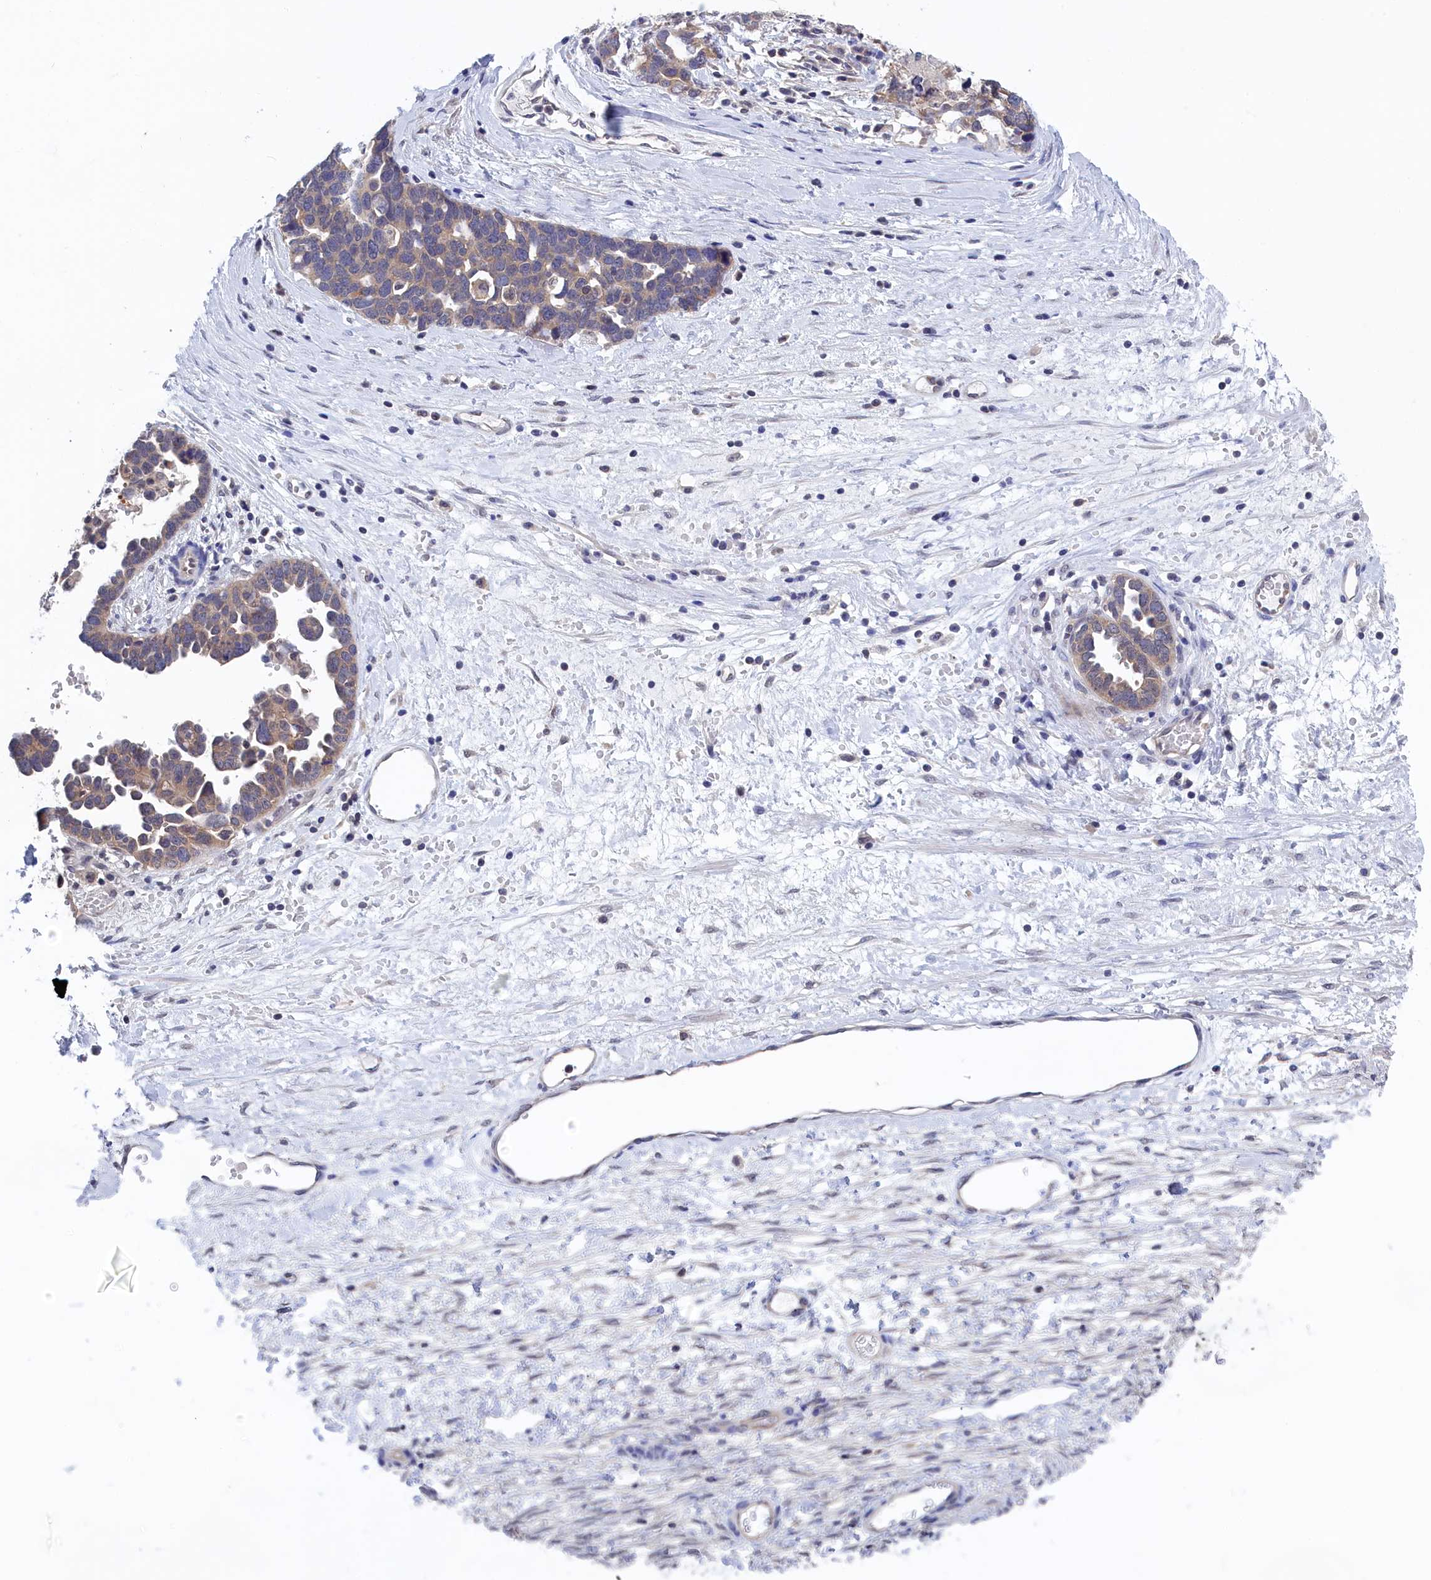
{"staining": {"intensity": "weak", "quantity": "25%-75%", "location": "cytoplasmic/membranous"}, "tissue": "ovarian cancer", "cell_type": "Tumor cells", "image_type": "cancer", "snomed": [{"axis": "morphology", "description": "Cystadenocarcinoma, serous, NOS"}, {"axis": "topography", "description": "Ovary"}], "caption": "Immunohistochemistry (IHC) image of human ovarian cancer stained for a protein (brown), which exhibits low levels of weak cytoplasmic/membranous expression in about 25%-75% of tumor cells.", "gene": "PGP", "patient": {"sex": "female", "age": 54}}